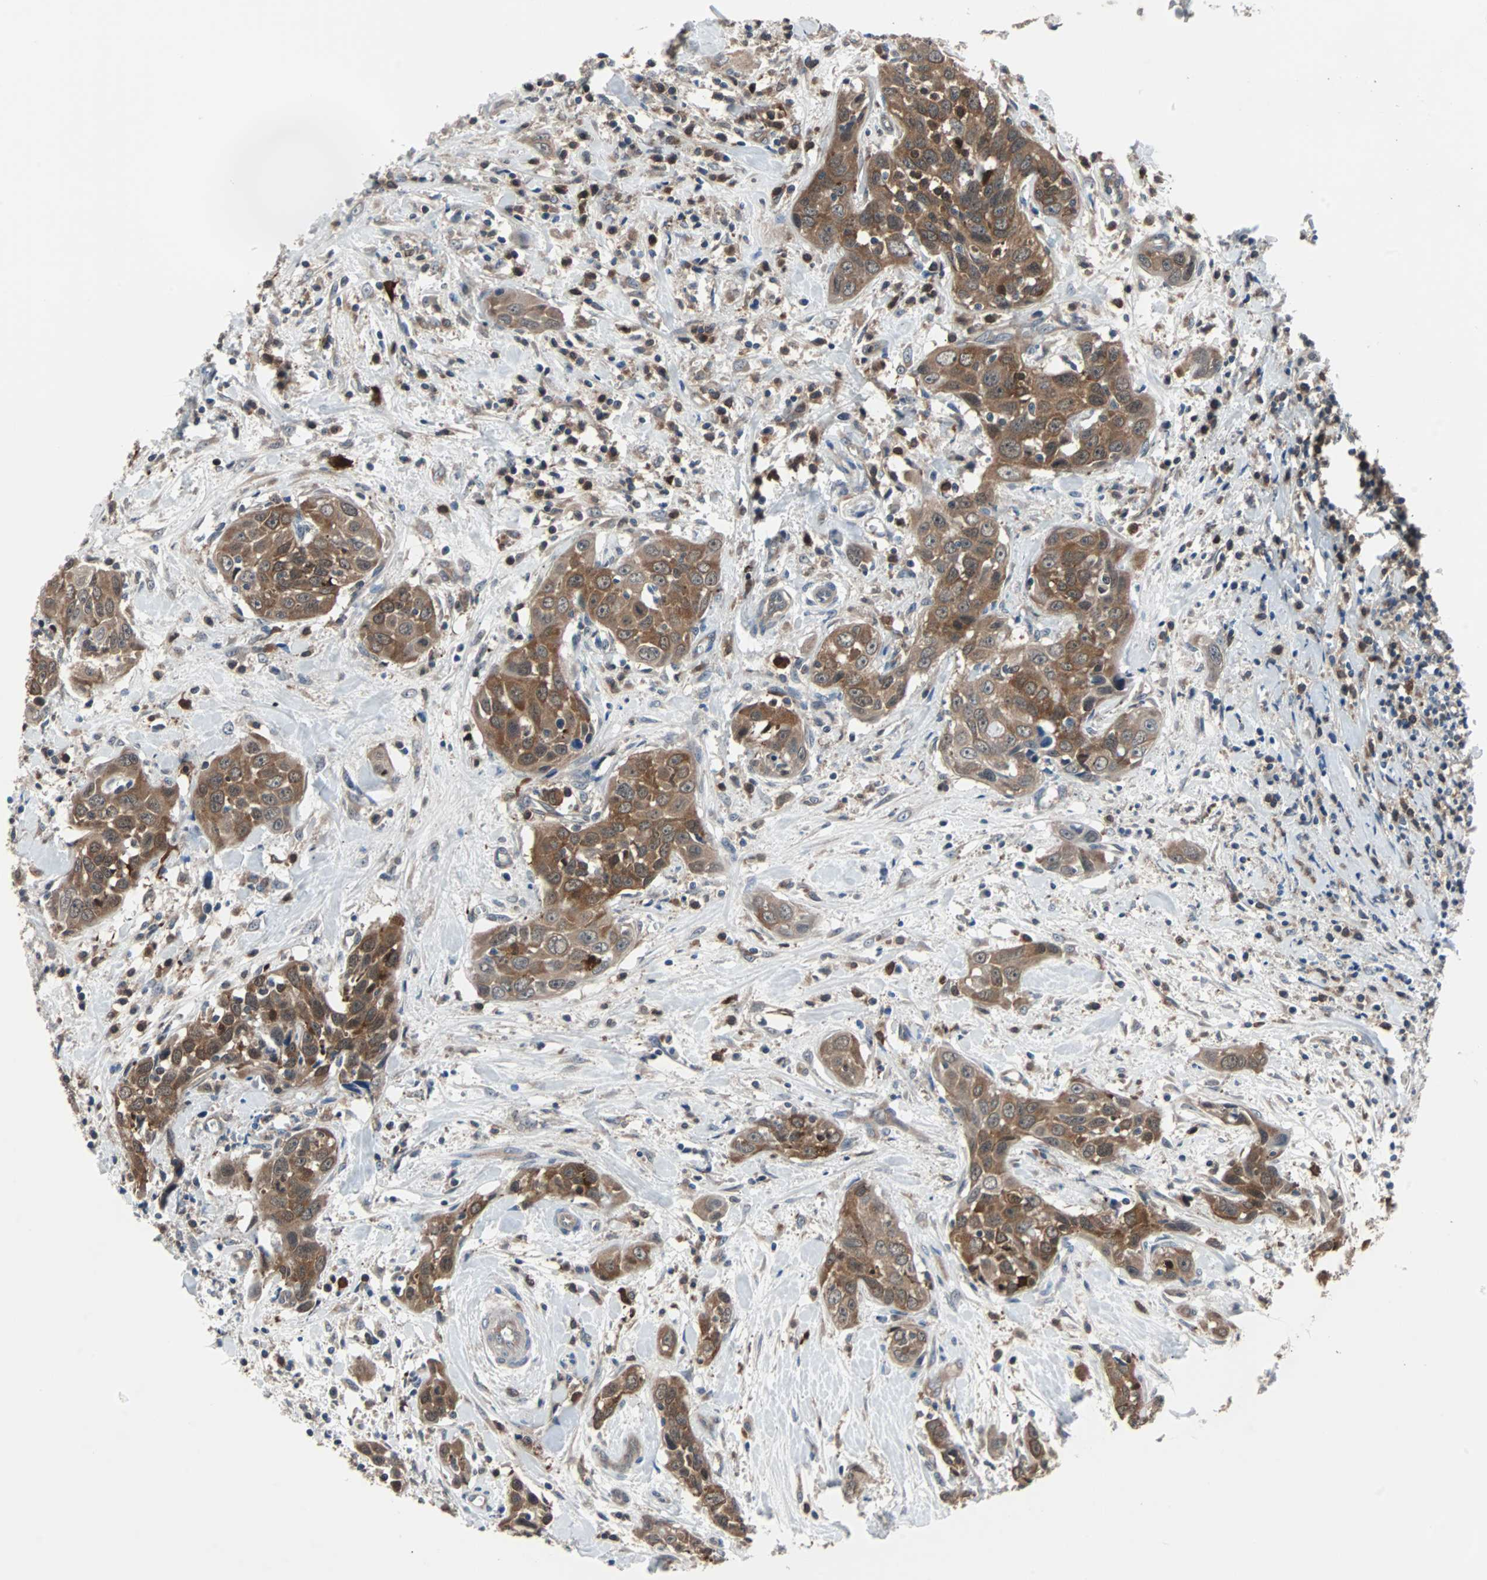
{"staining": {"intensity": "moderate", "quantity": ">75%", "location": "cytoplasmic/membranous"}, "tissue": "head and neck cancer", "cell_type": "Tumor cells", "image_type": "cancer", "snomed": [{"axis": "morphology", "description": "Squamous cell carcinoma, NOS"}, {"axis": "topography", "description": "Oral tissue"}, {"axis": "topography", "description": "Head-Neck"}], "caption": "Immunohistochemical staining of human head and neck squamous cell carcinoma displays medium levels of moderate cytoplasmic/membranous protein expression in approximately >75% of tumor cells.", "gene": "PAK1", "patient": {"sex": "female", "age": 50}}